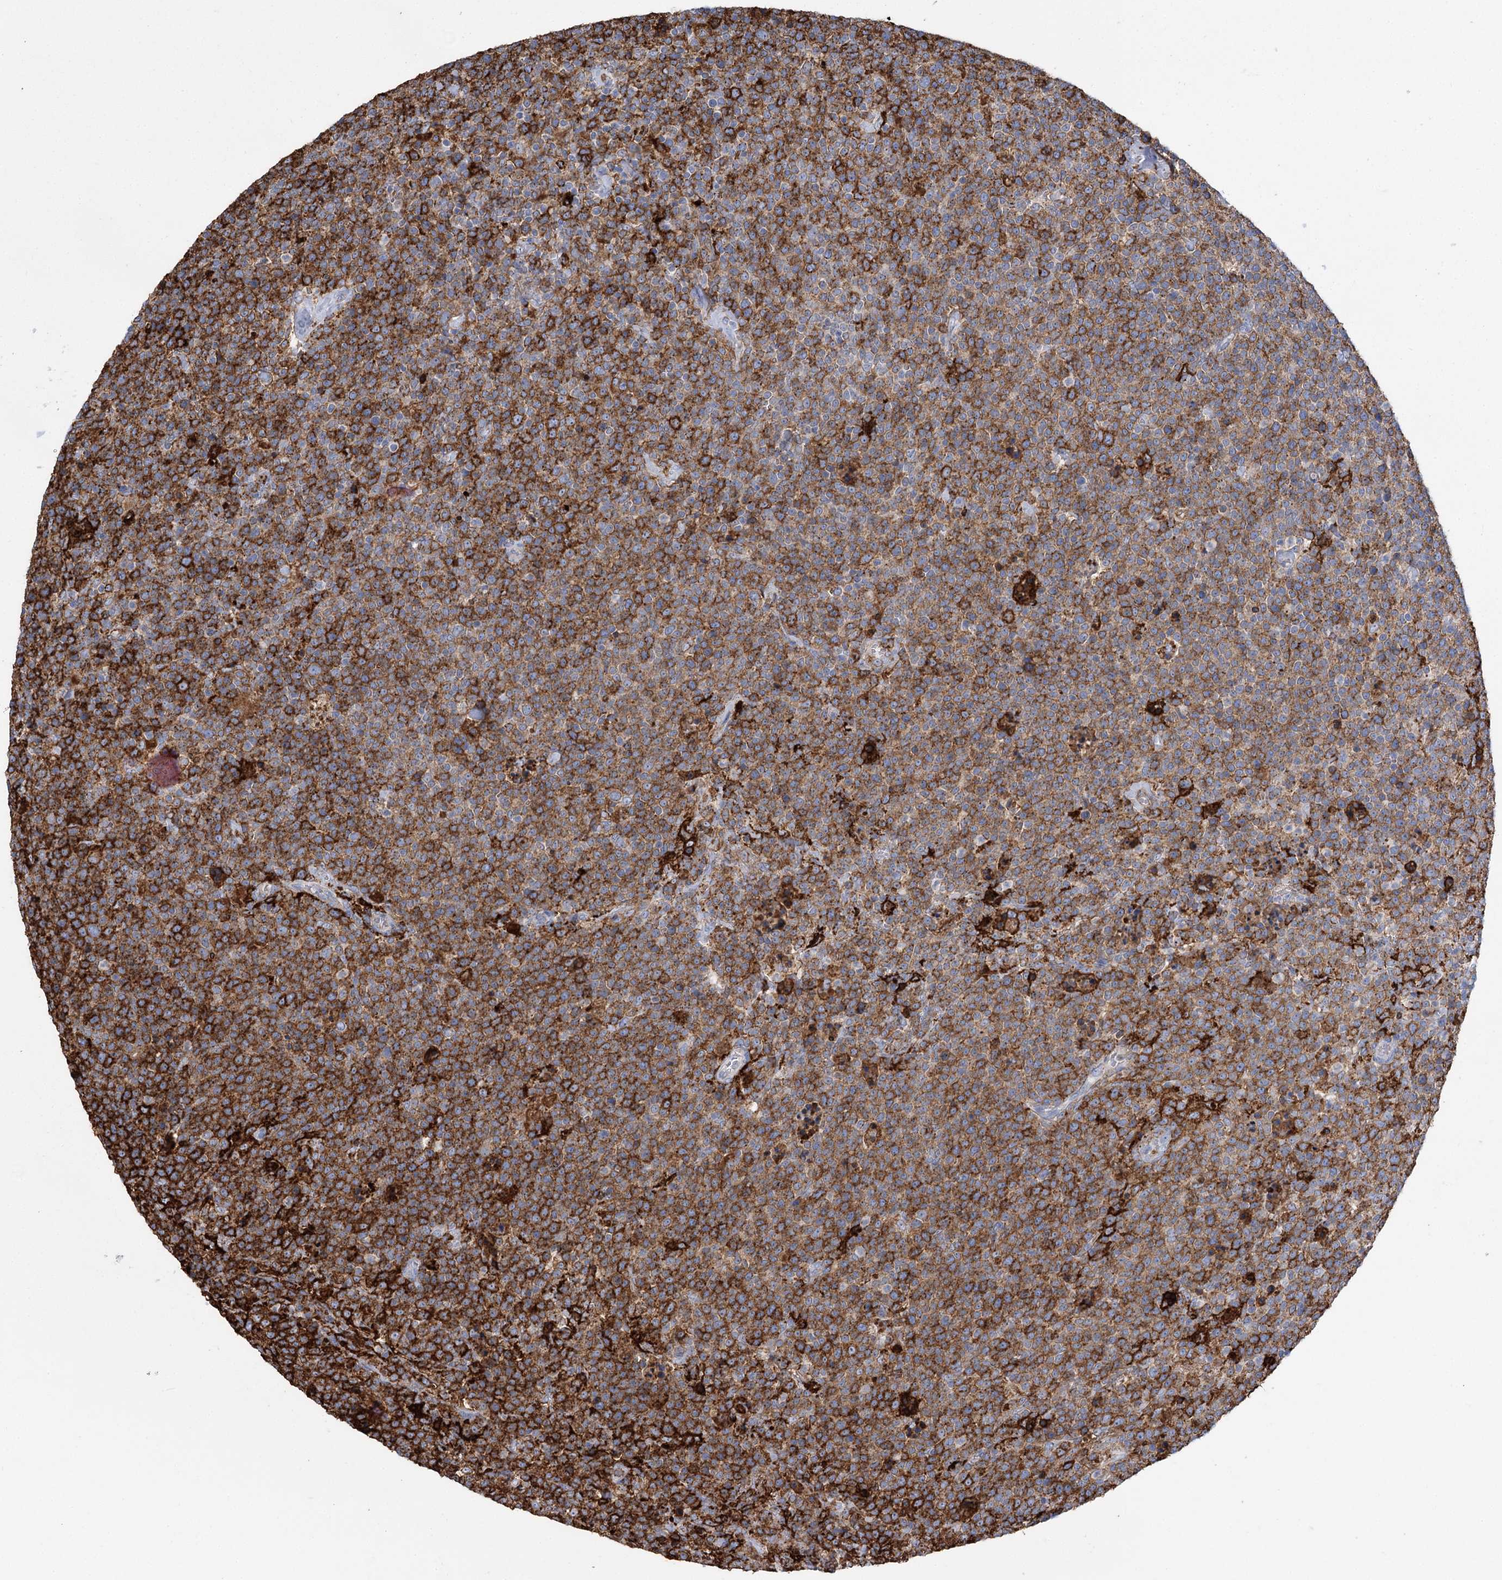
{"staining": {"intensity": "strong", "quantity": ">75%", "location": "cytoplasmic/membranous"}, "tissue": "lymphoma", "cell_type": "Tumor cells", "image_type": "cancer", "snomed": [{"axis": "morphology", "description": "Malignant lymphoma, non-Hodgkin's type, High grade"}, {"axis": "topography", "description": "Lymph node"}], "caption": "Tumor cells show high levels of strong cytoplasmic/membranous positivity in about >75% of cells in human lymphoma.", "gene": "PIWIL4", "patient": {"sex": "male", "age": 61}}